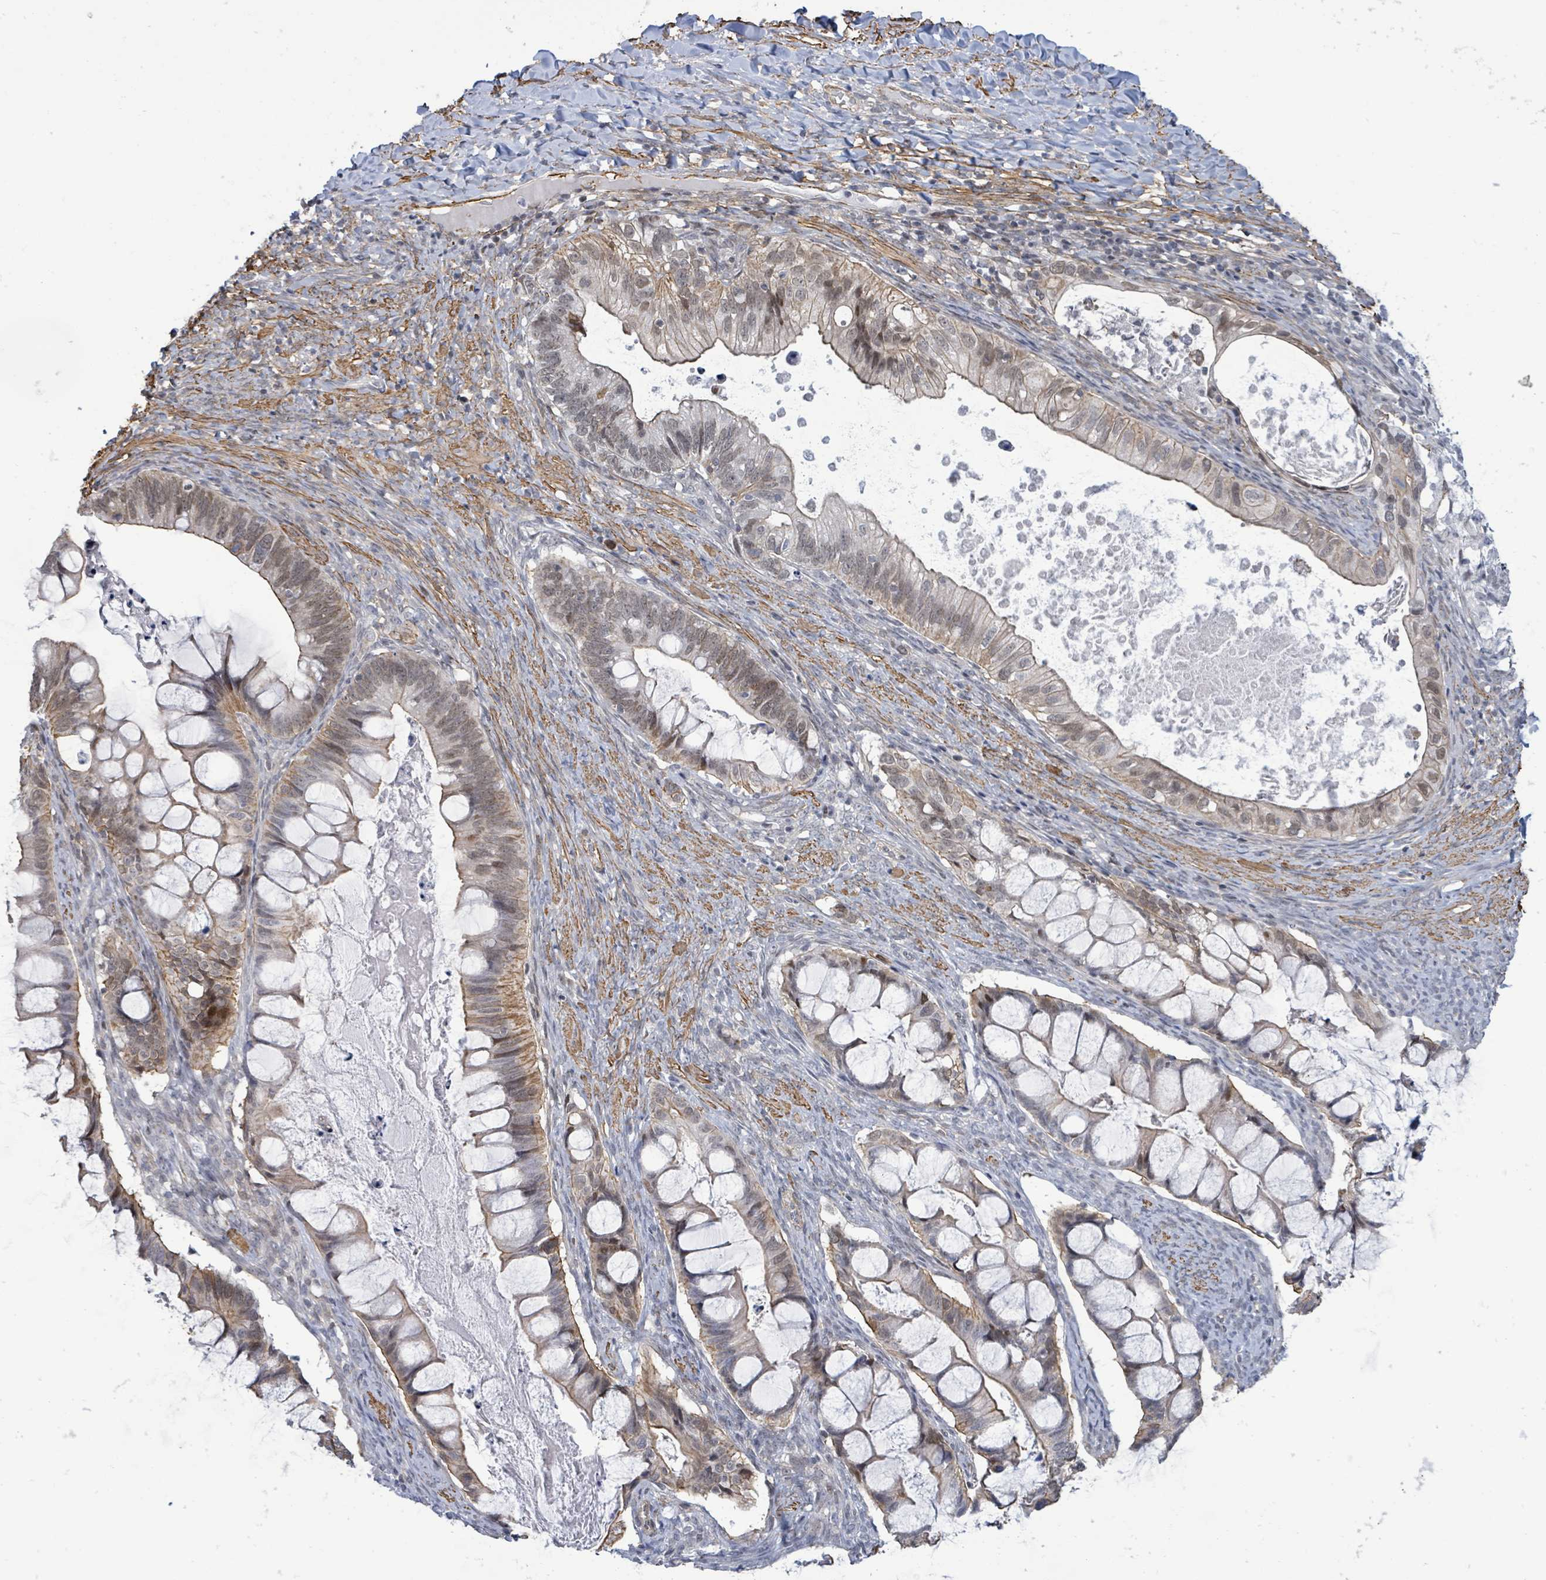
{"staining": {"intensity": "moderate", "quantity": ">75%", "location": "cytoplasmic/membranous"}, "tissue": "ovarian cancer", "cell_type": "Tumor cells", "image_type": "cancer", "snomed": [{"axis": "morphology", "description": "Cystadenocarcinoma, mucinous, NOS"}, {"axis": "topography", "description": "Ovary"}], "caption": "Immunohistochemical staining of human mucinous cystadenocarcinoma (ovarian) shows medium levels of moderate cytoplasmic/membranous protein positivity in about >75% of tumor cells. (brown staining indicates protein expression, while blue staining denotes nuclei).", "gene": "DMRTC1B", "patient": {"sex": "female", "age": 61}}